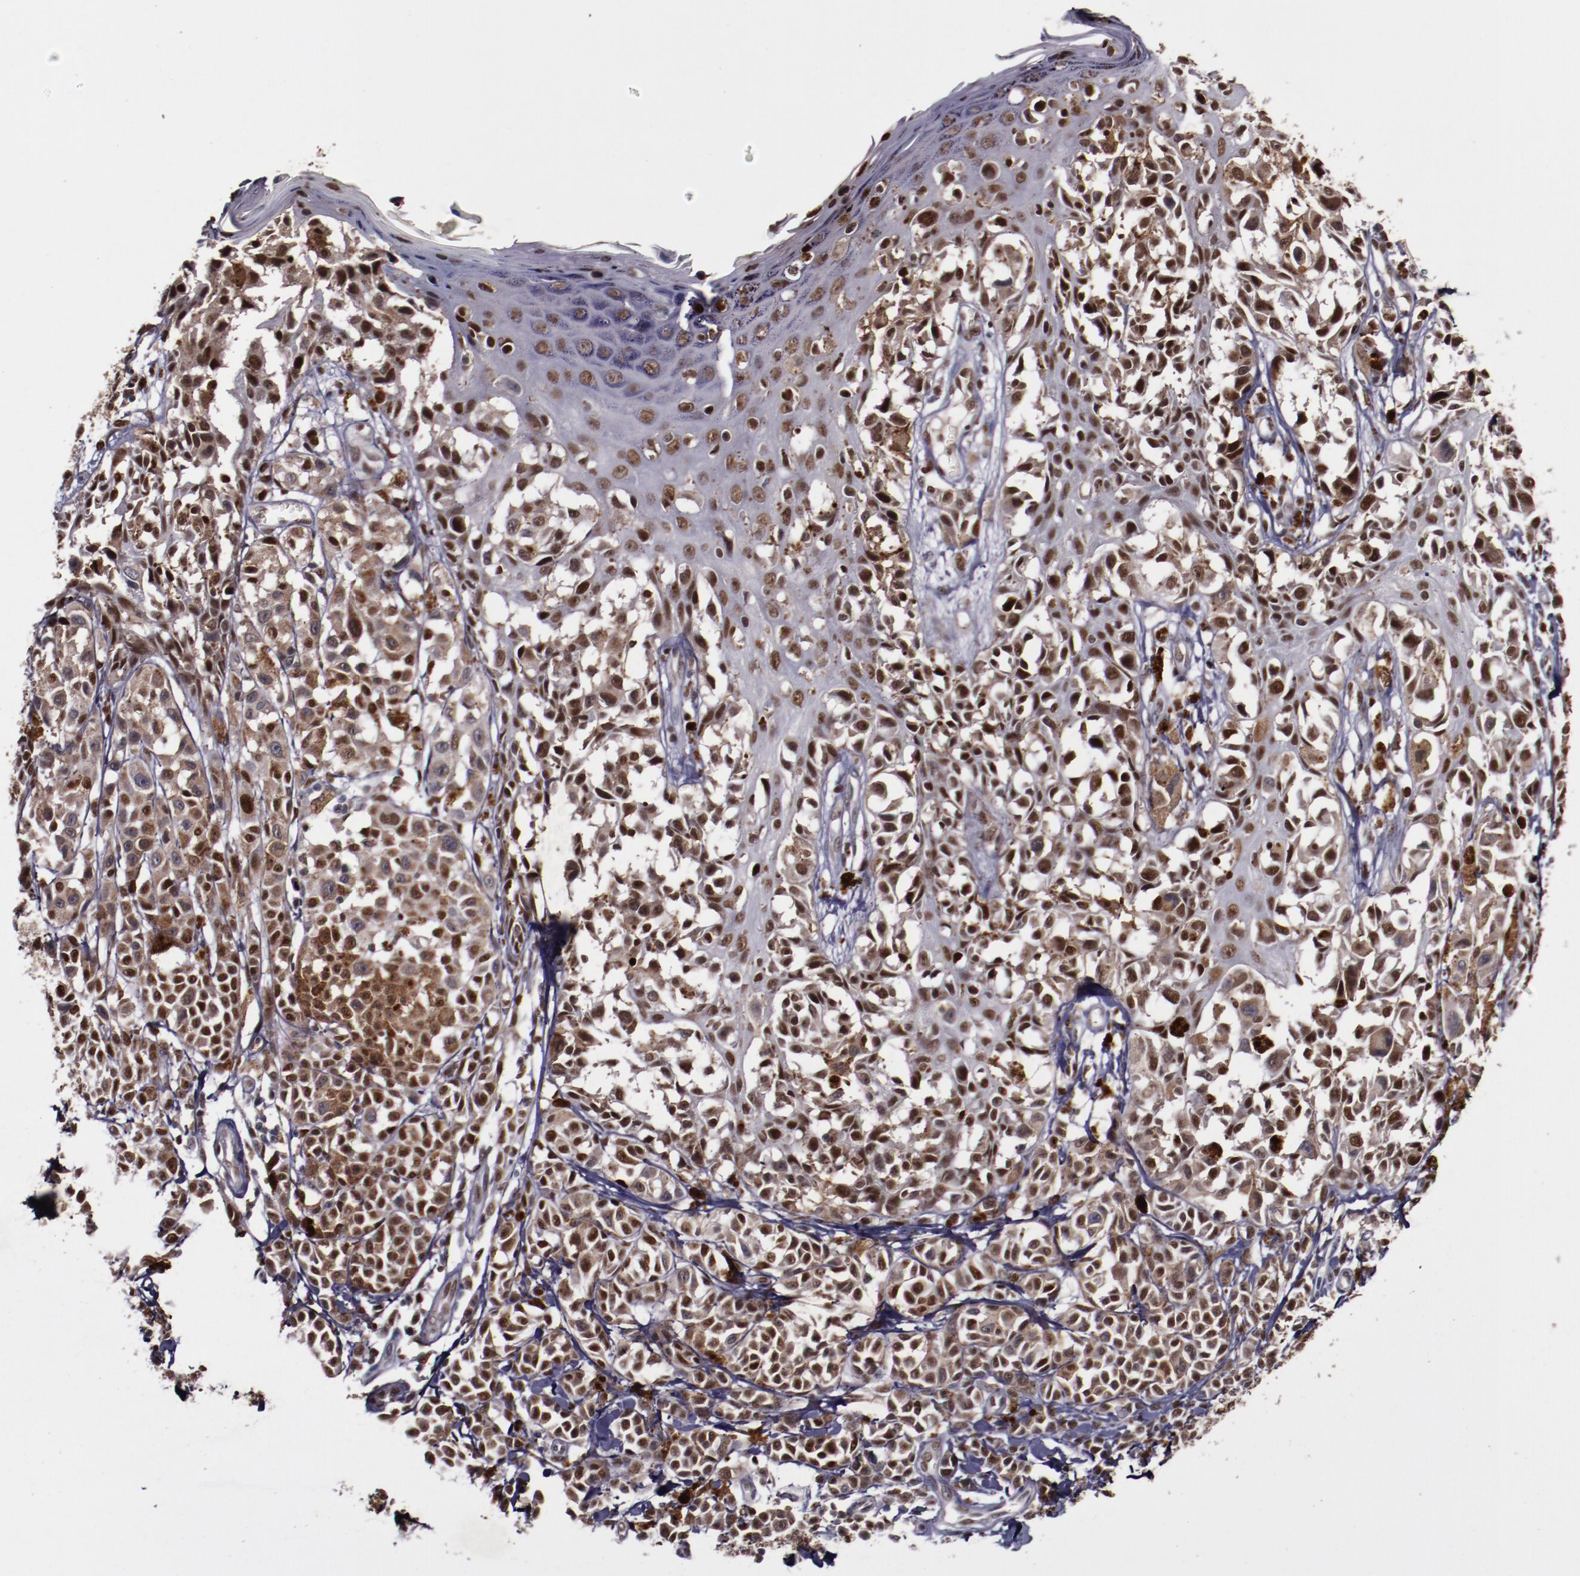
{"staining": {"intensity": "strong", "quantity": ">75%", "location": "cytoplasmic/membranous,nuclear"}, "tissue": "melanoma", "cell_type": "Tumor cells", "image_type": "cancer", "snomed": [{"axis": "morphology", "description": "Malignant melanoma, NOS"}, {"axis": "topography", "description": "Skin"}], "caption": "Immunohistochemistry (IHC) of melanoma demonstrates high levels of strong cytoplasmic/membranous and nuclear expression in about >75% of tumor cells. The protein of interest is stained brown, and the nuclei are stained in blue (DAB (3,3'-diaminobenzidine) IHC with brightfield microscopy, high magnification).", "gene": "CHEK2", "patient": {"sex": "female", "age": 38}}